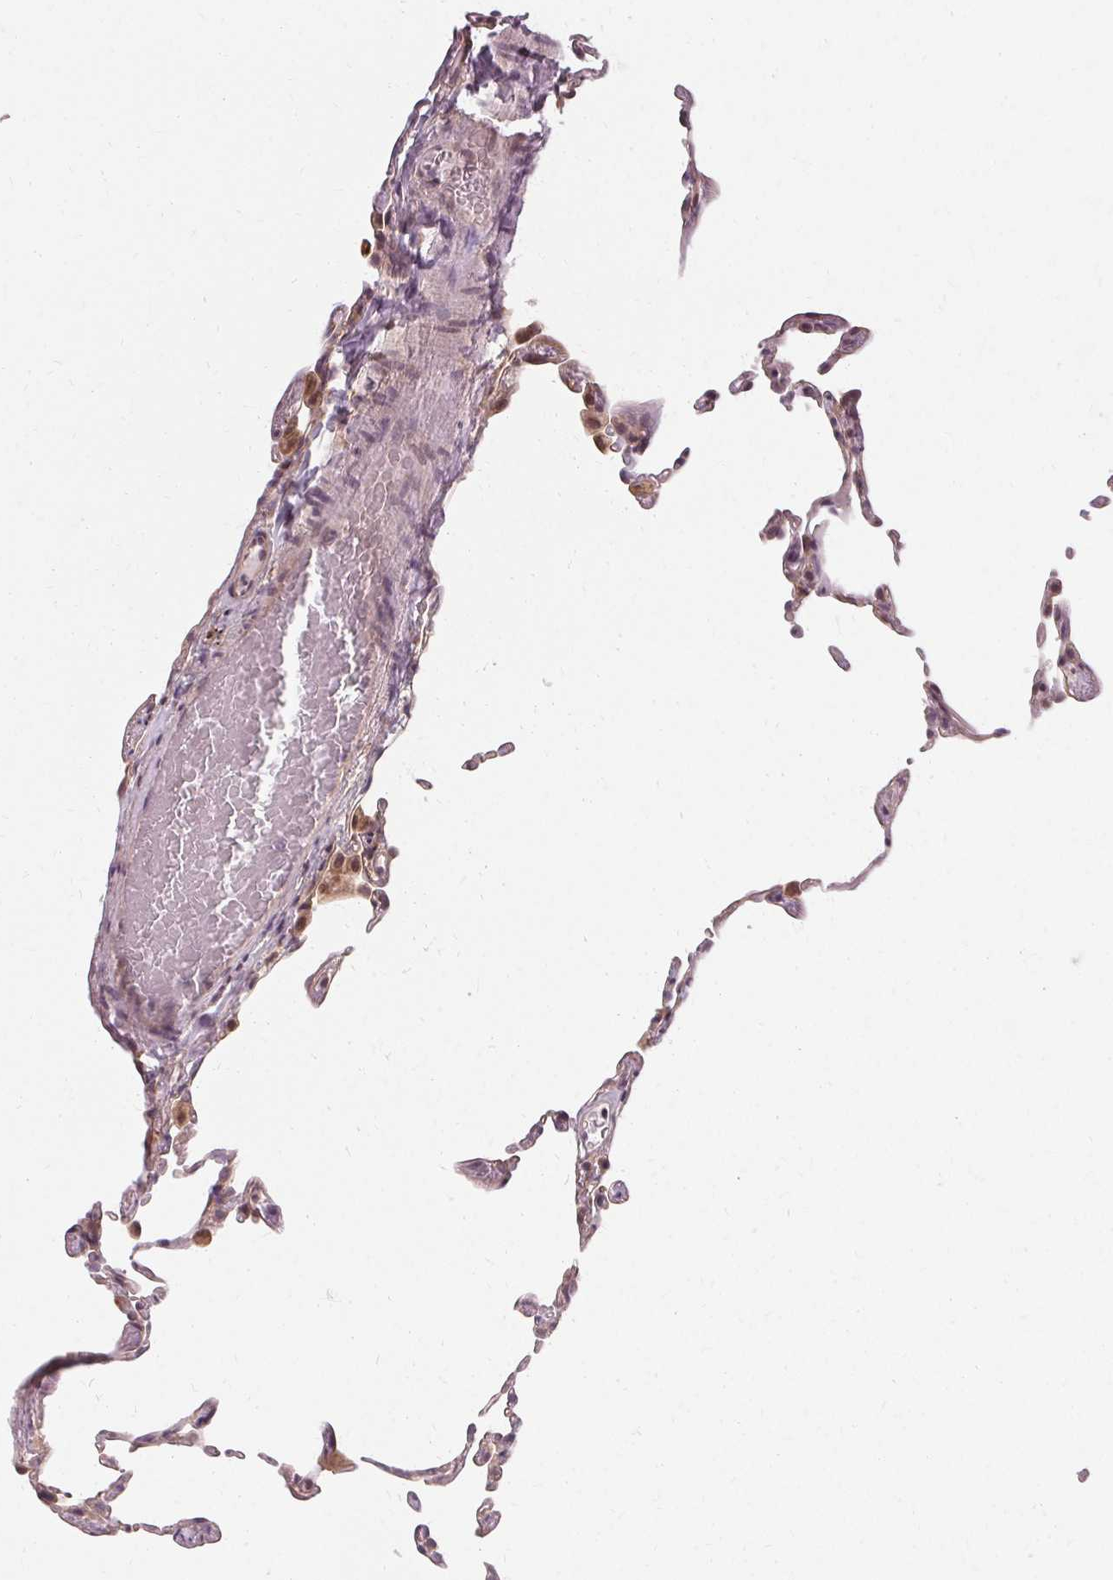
{"staining": {"intensity": "negative", "quantity": "none", "location": "none"}, "tissue": "lung", "cell_type": "Alveolar cells", "image_type": "normal", "snomed": [{"axis": "morphology", "description": "Normal tissue, NOS"}, {"axis": "topography", "description": "Lung"}], "caption": "High power microscopy photomicrograph of an IHC histopathology image of benign lung, revealing no significant staining in alveolar cells.", "gene": "USP8", "patient": {"sex": "female", "age": 57}}